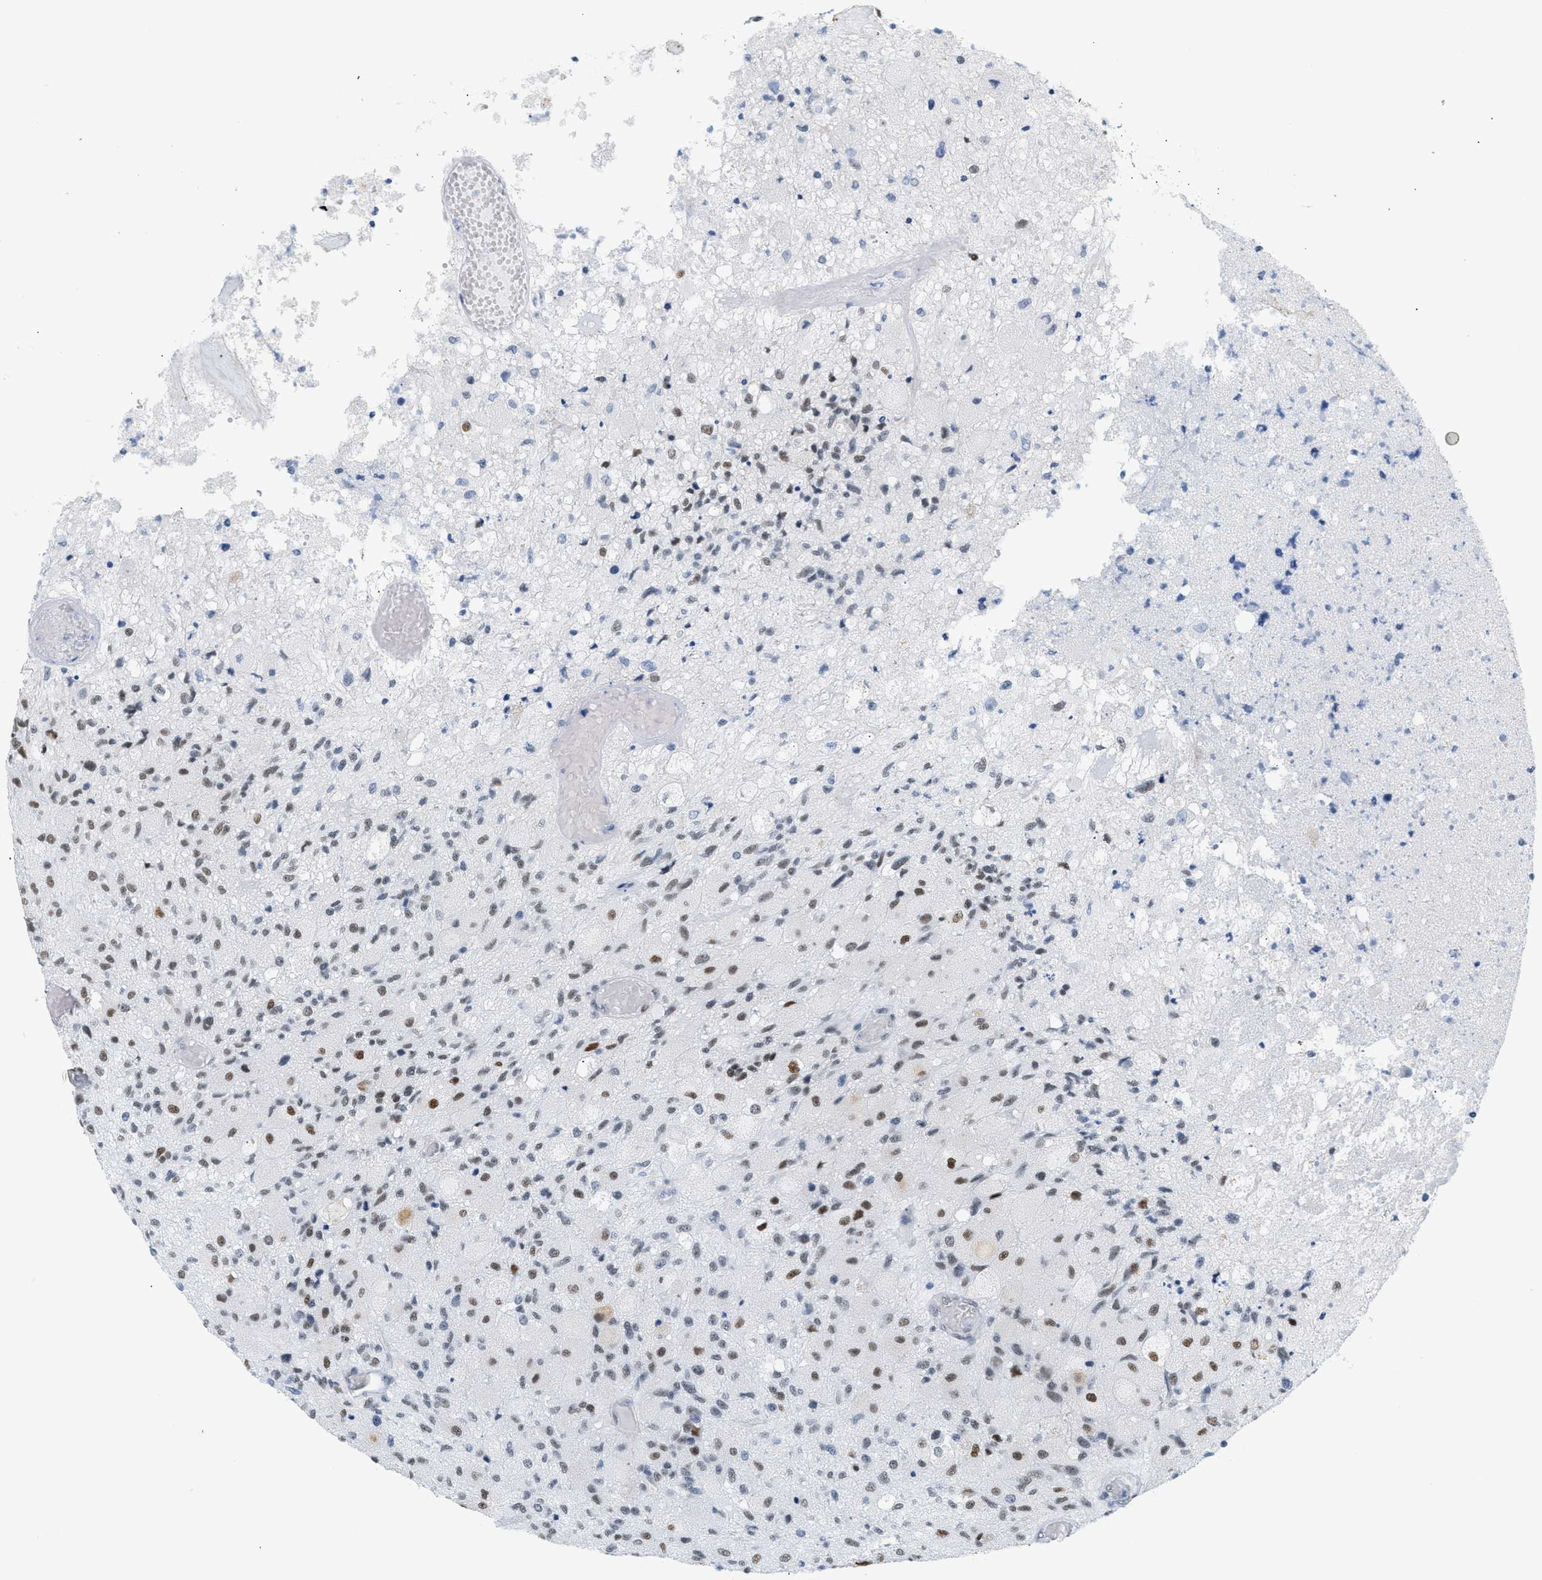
{"staining": {"intensity": "moderate", "quantity": "25%-75%", "location": "nuclear"}, "tissue": "glioma", "cell_type": "Tumor cells", "image_type": "cancer", "snomed": [{"axis": "morphology", "description": "Normal tissue, NOS"}, {"axis": "morphology", "description": "Glioma, malignant, High grade"}, {"axis": "topography", "description": "Cerebral cortex"}], "caption": "Immunohistochemical staining of glioma displays medium levels of moderate nuclear protein positivity in approximately 25%-75% of tumor cells.", "gene": "ELN", "patient": {"sex": "male", "age": 77}}